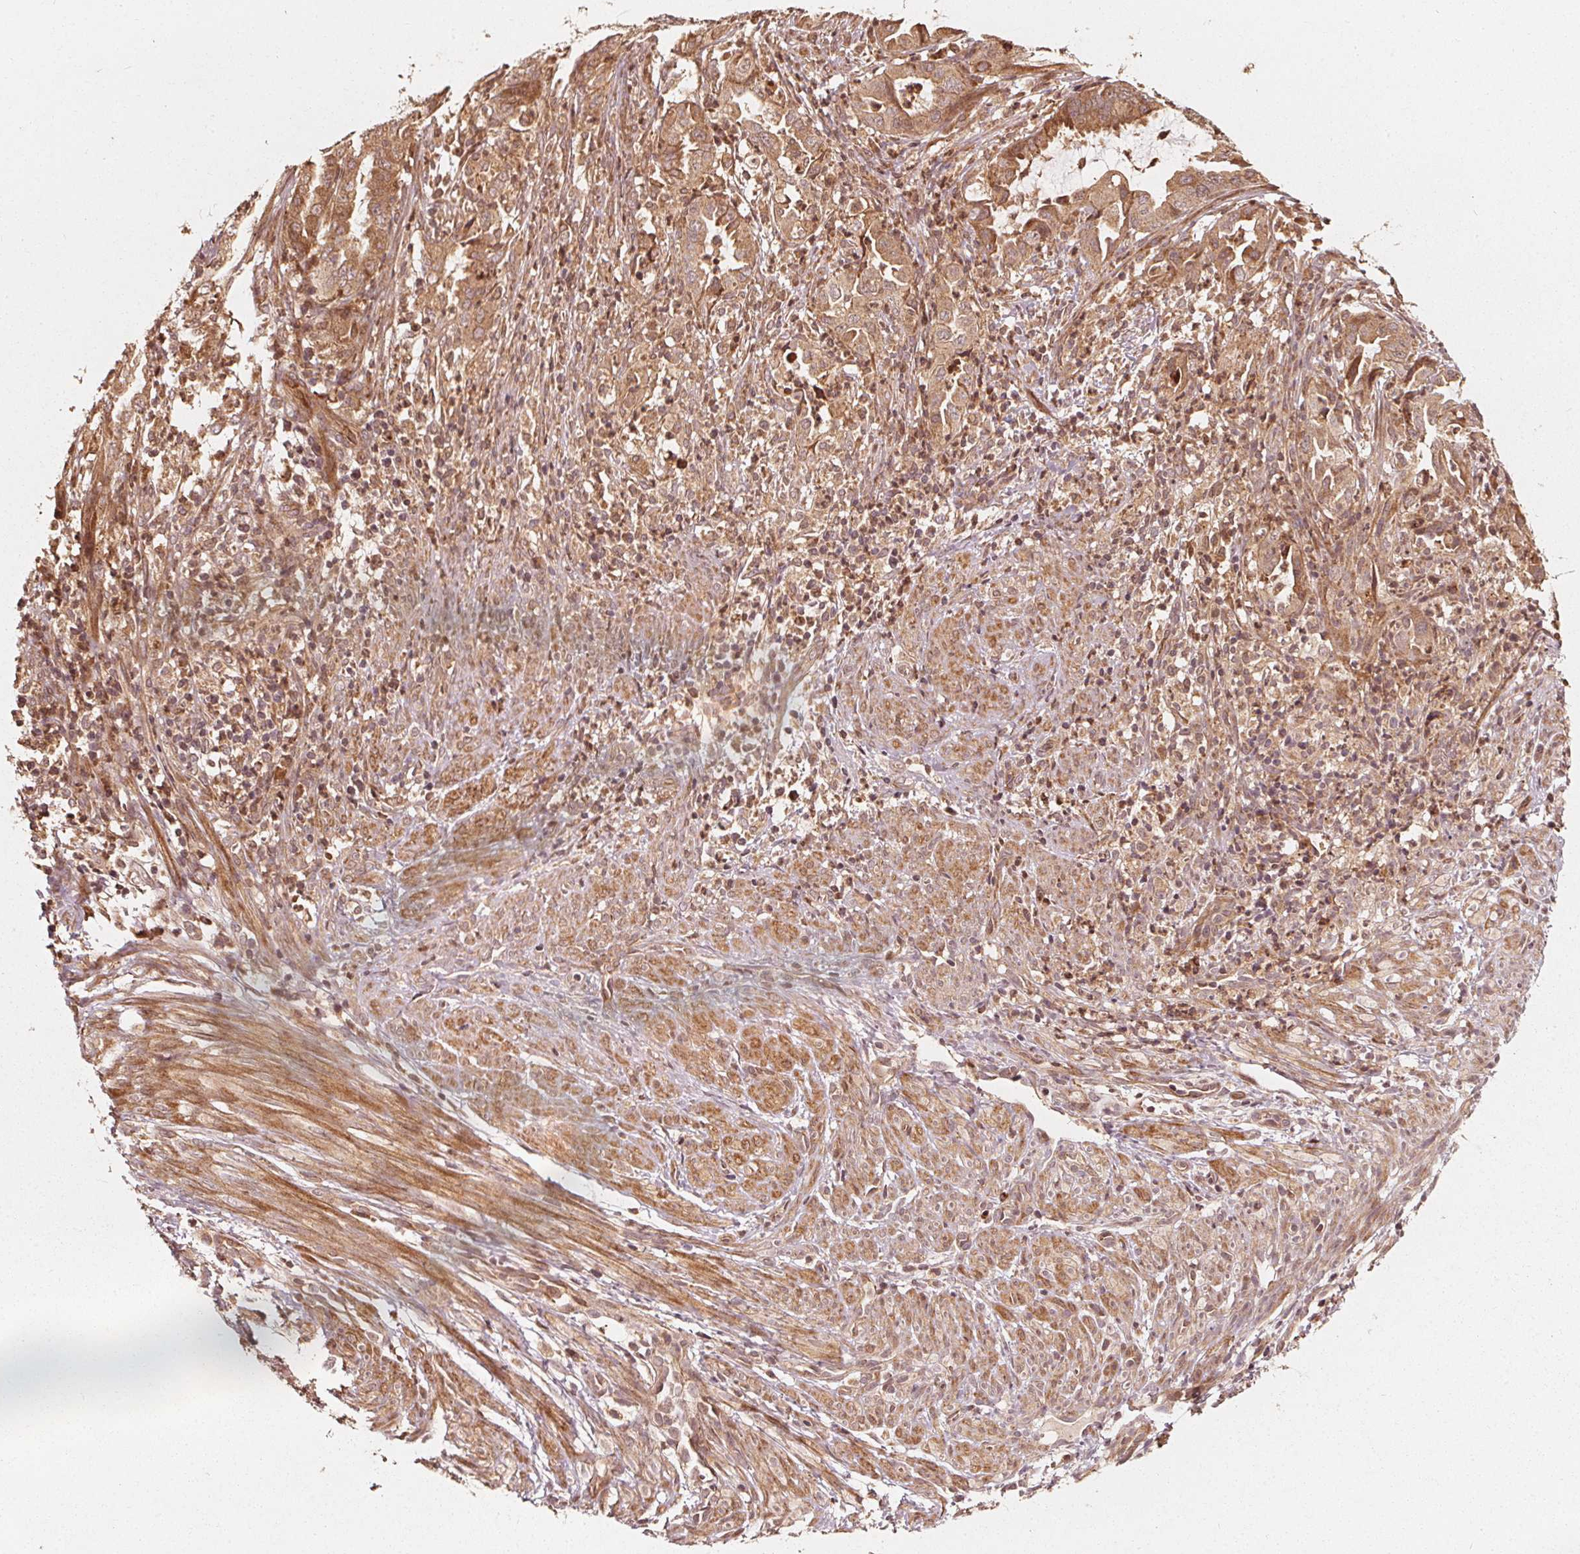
{"staining": {"intensity": "moderate", "quantity": ">75%", "location": "cytoplasmic/membranous"}, "tissue": "endometrial cancer", "cell_type": "Tumor cells", "image_type": "cancer", "snomed": [{"axis": "morphology", "description": "Adenocarcinoma, NOS"}, {"axis": "topography", "description": "Endometrium"}], "caption": "Endometrial adenocarcinoma stained with immunohistochemistry shows moderate cytoplasmic/membranous staining in approximately >75% of tumor cells.", "gene": "NPC1", "patient": {"sex": "female", "age": 51}}